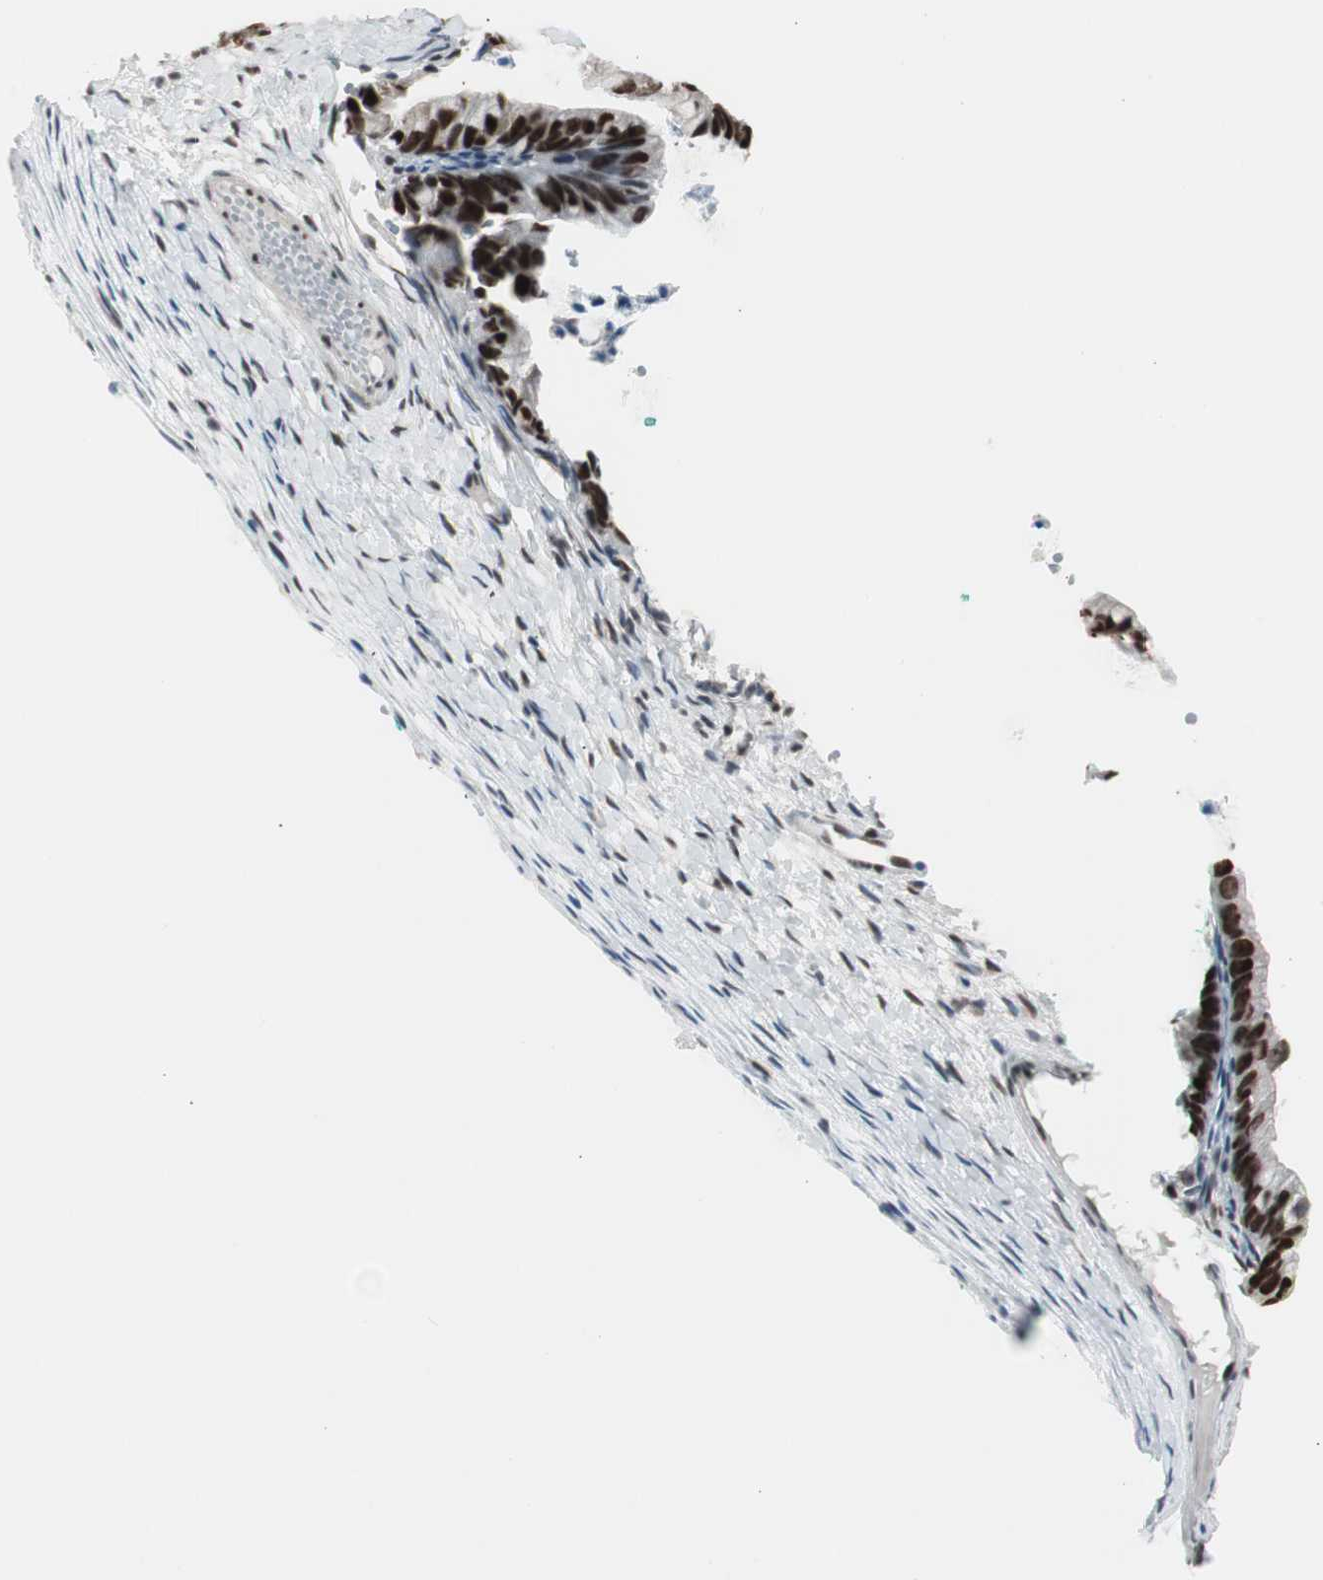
{"staining": {"intensity": "strong", "quantity": ">75%", "location": "nuclear"}, "tissue": "ovarian cancer", "cell_type": "Tumor cells", "image_type": "cancer", "snomed": [{"axis": "morphology", "description": "Cystadenocarcinoma, mucinous, NOS"}, {"axis": "topography", "description": "Ovary"}], "caption": "Immunohistochemical staining of human ovarian cancer exhibits strong nuclear protein staining in approximately >75% of tumor cells.", "gene": "HEXIM1", "patient": {"sex": "female", "age": 36}}